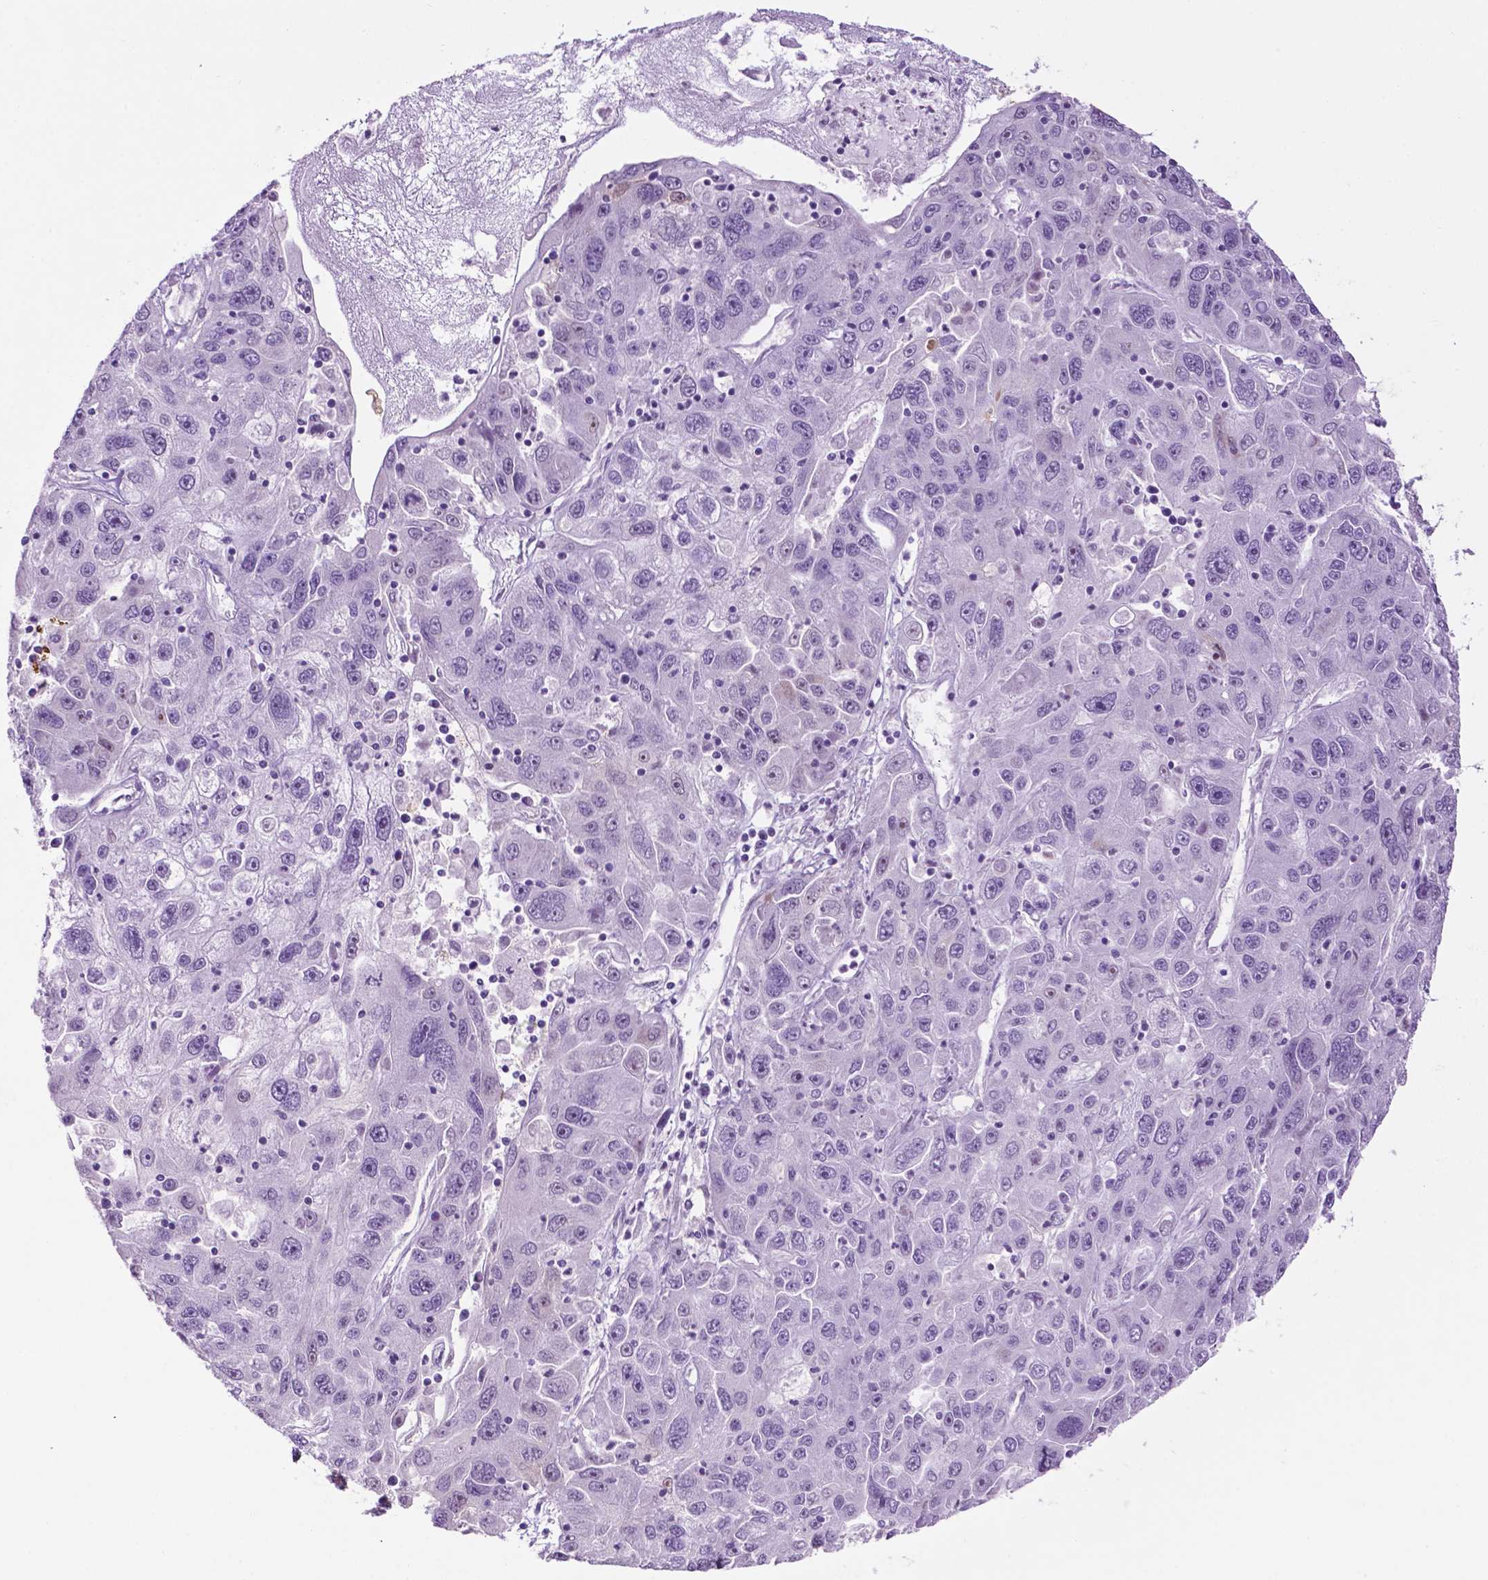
{"staining": {"intensity": "negative", "quantity": "none", "location": "none"}, "tissue": "stomach cancer", "cell_type": "Tumor cells", "image_type": "cancer", "snomed": [{"axis": "morphology", "description": "Adenocarcinoma, NOS"}, {"axis": "topography", "description": "Stomach"}], "caption": "Immunohistochemistry photomicrograph of stomach cancer (adenocarcinoma) stained for a protein (brown), which demonstrates no expression in tumor cells. The staining is performed using DAB brown chromogen with nuclei counter-stained in using hematoxylin.", "gene": "PHGR1", "patient": {"sex": "male", "age": 56}}